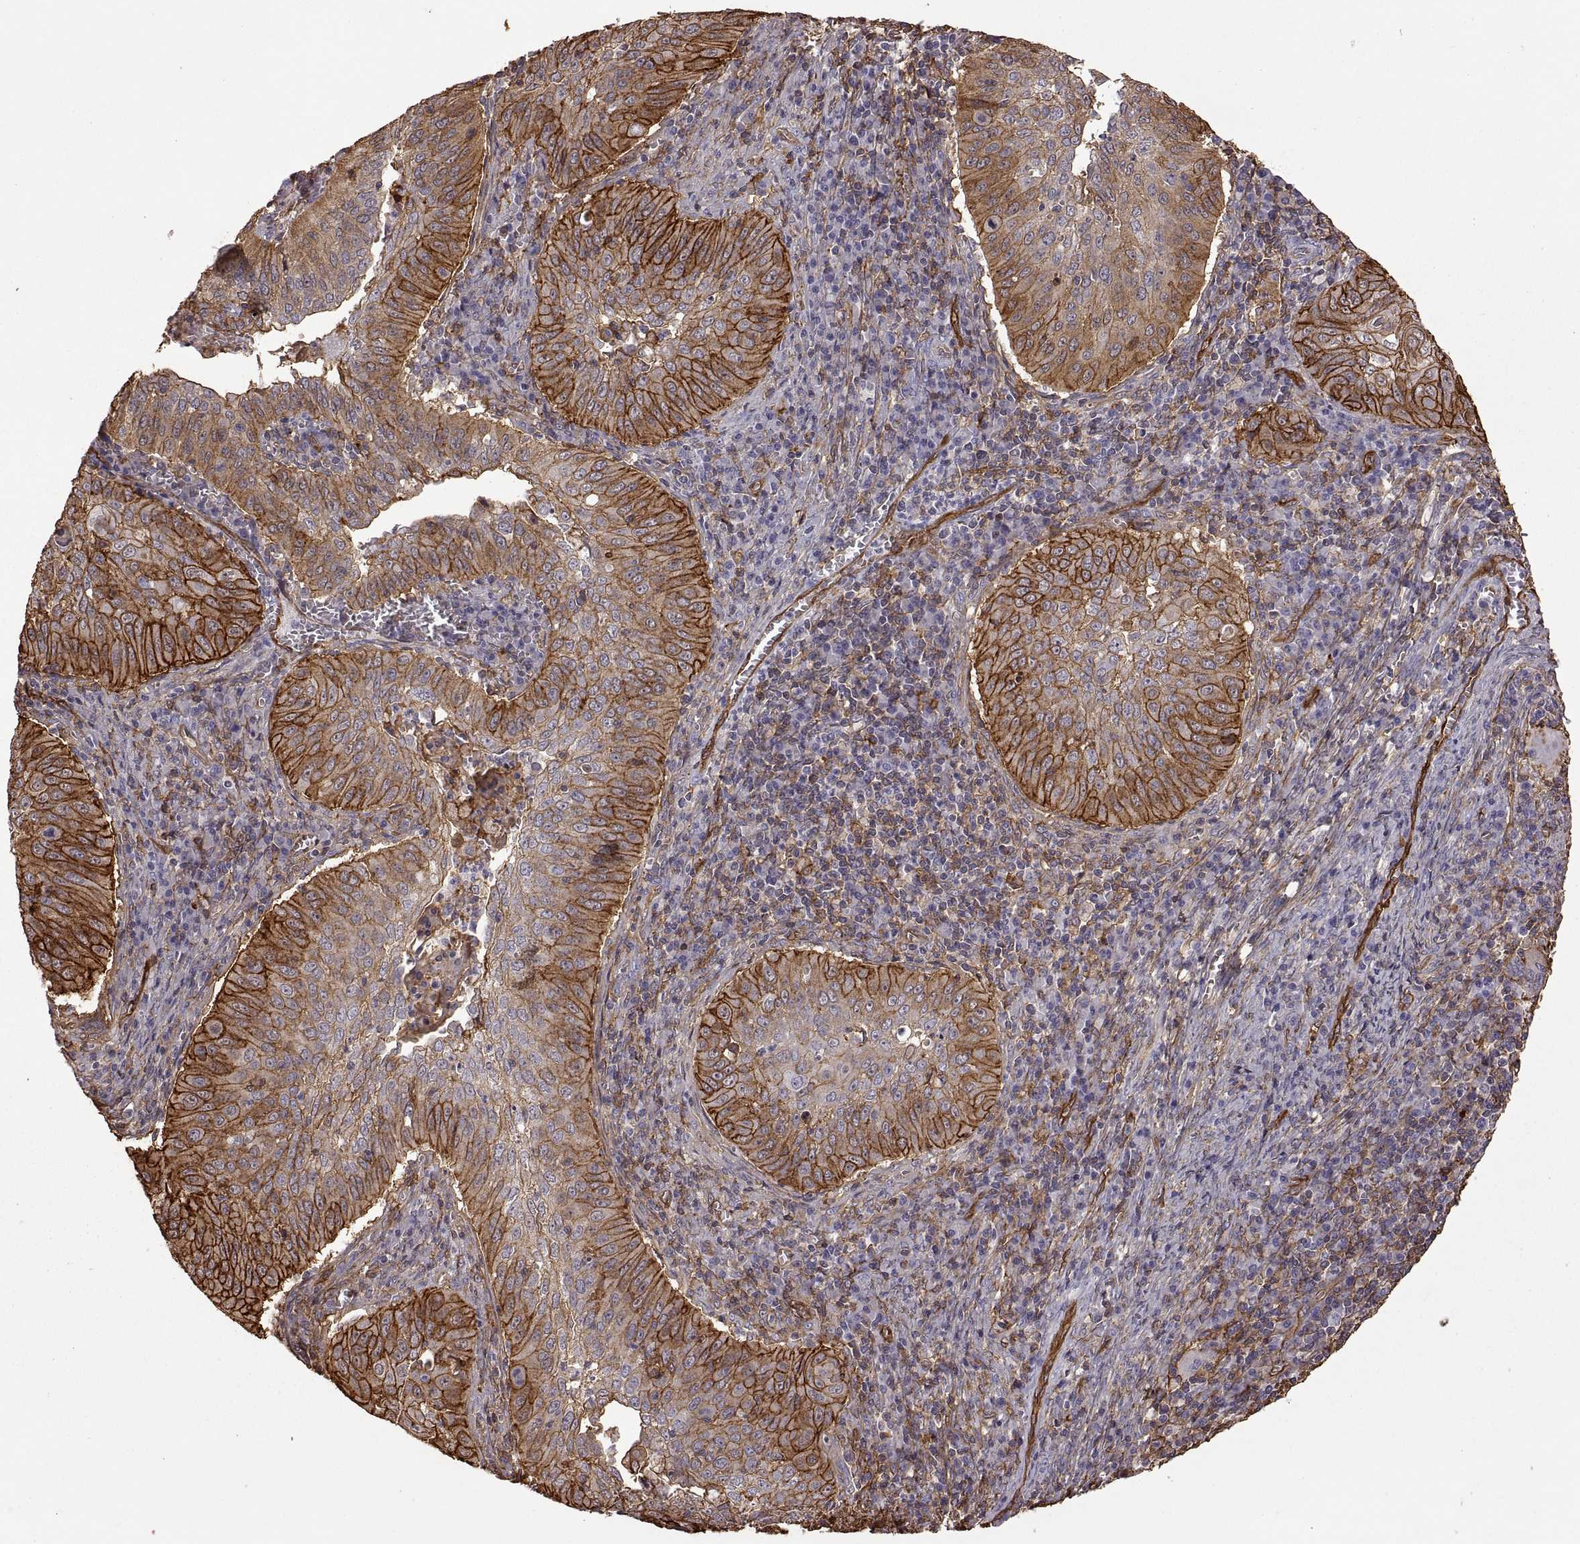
{"staining": {"intensity": "strong", "quantity": ">75%", "location": "cytoplasmic/membranous"}, "tissue": "cervical cancer", "cell_type": "Tumor cells", "image_type": "cancer", "snomed": [{"axis": "morphology", "description": "Squamous cell carcinoma, NOS"}, {"axis": "topography", "description": "Cervix"}], "caption": "Human cervical cancer (squamous cell carcinoma) stained with a brown dye reveals strong cytoplasmic/membranous positive staining in about >75% of tumor cells.", "gene": "S100A10", "patient": {"sex": "female", "age": 39}}